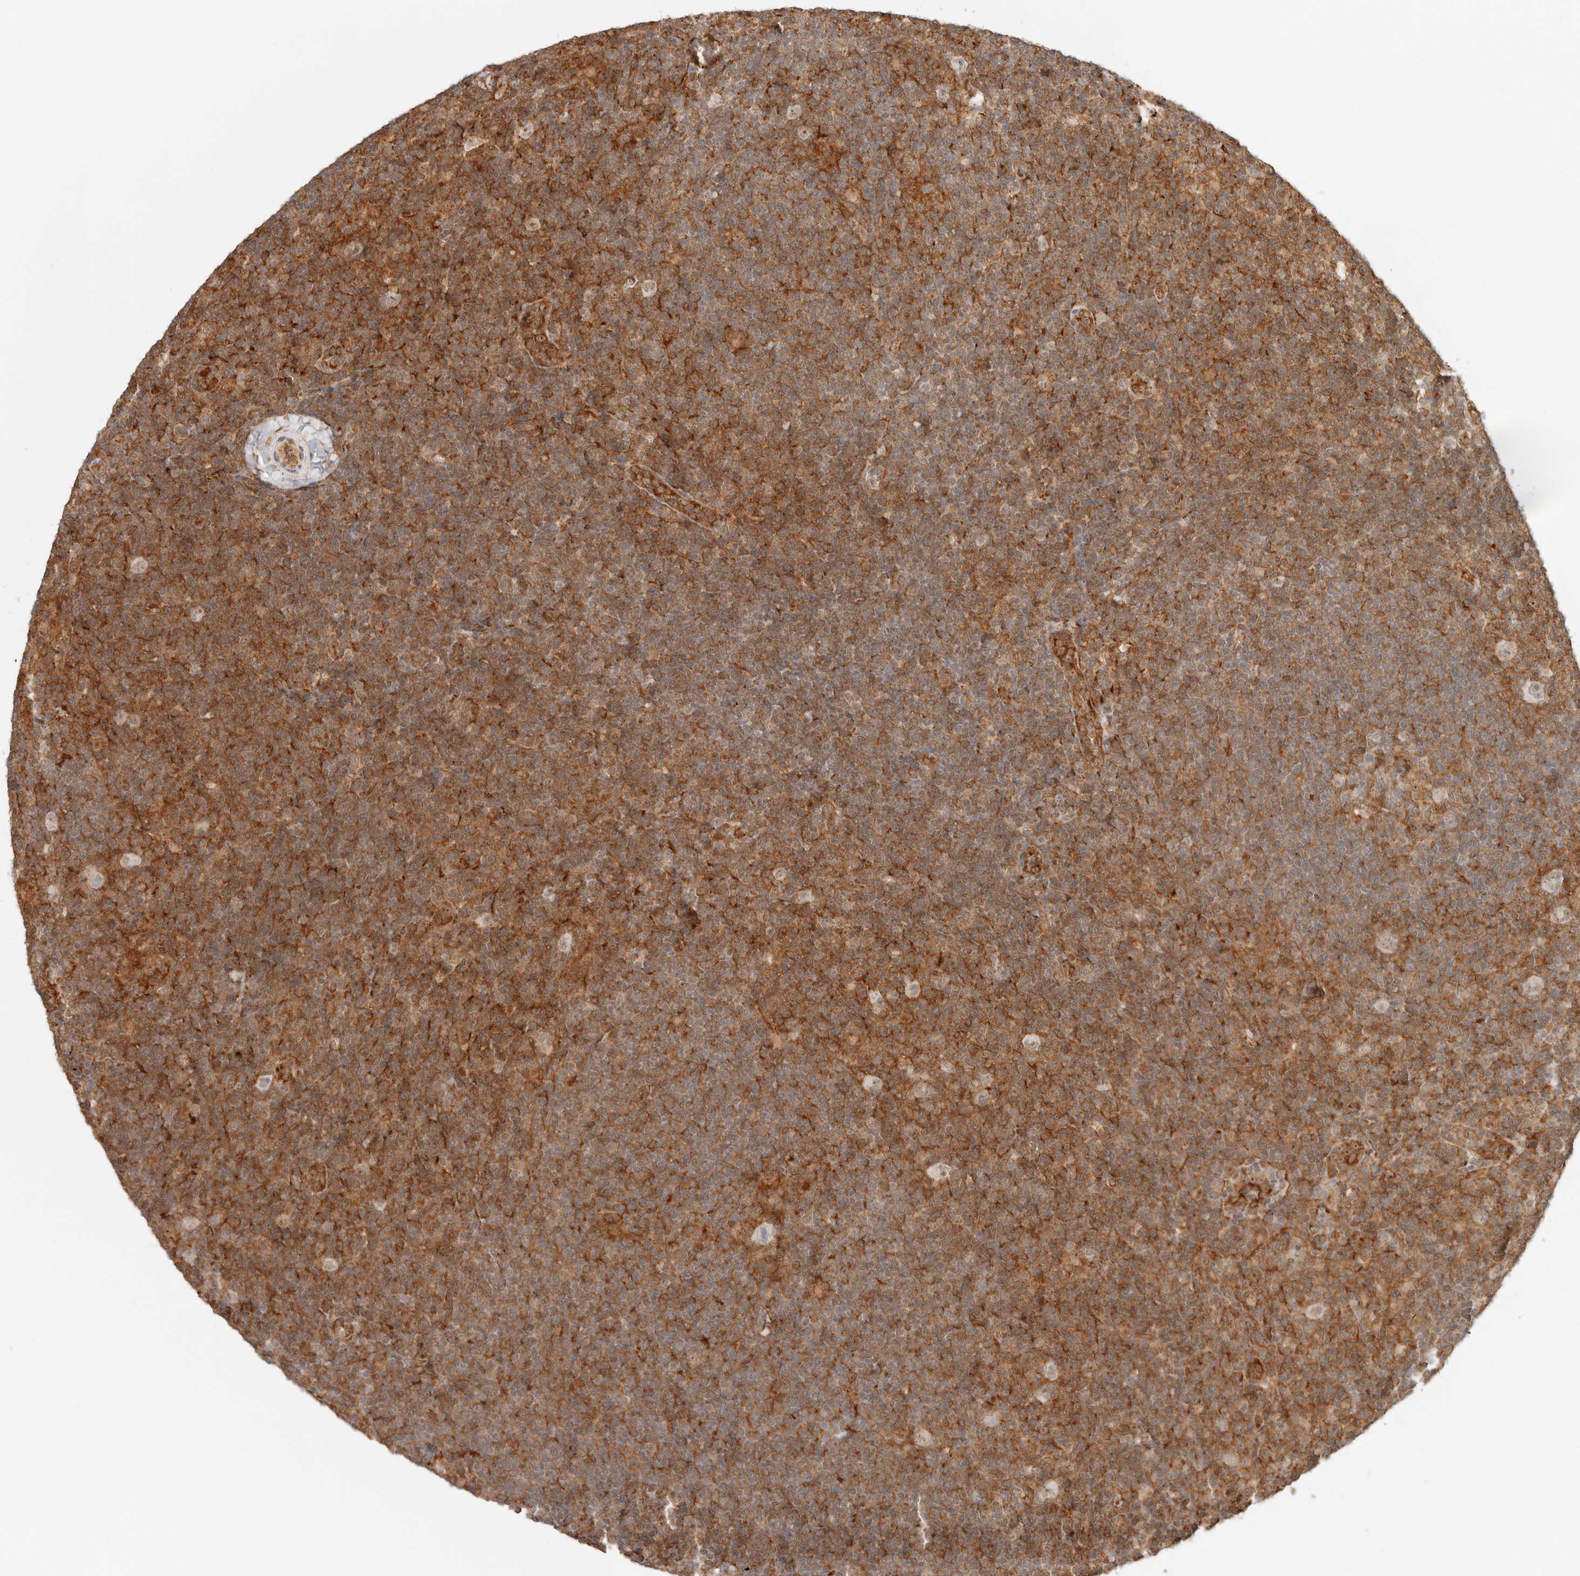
{"staining": {"intensity": "weak", "quantity": ">75%", "location": "nuclear"}, "tissue": "lymphoma", "cell_type": "Tumor cells", "image_type": "cancer", "snomed": [{"axis": "morphology", "description": "Hodgkin's disease, NOS"}, {"axis": "topography", "description": "Lymph node"}], "caption": "High-magnification brightfield microscopy of lymphoma stained with DAB (3,3'-diaminobenzidine) (brown) and counterstained with hematoxylin (blue). tumor cells exhibit weak nuclear staining is seen in approximately>75% of cells.", "gene": "HEXD", "patient": {"sex": "female", "age": 57}}